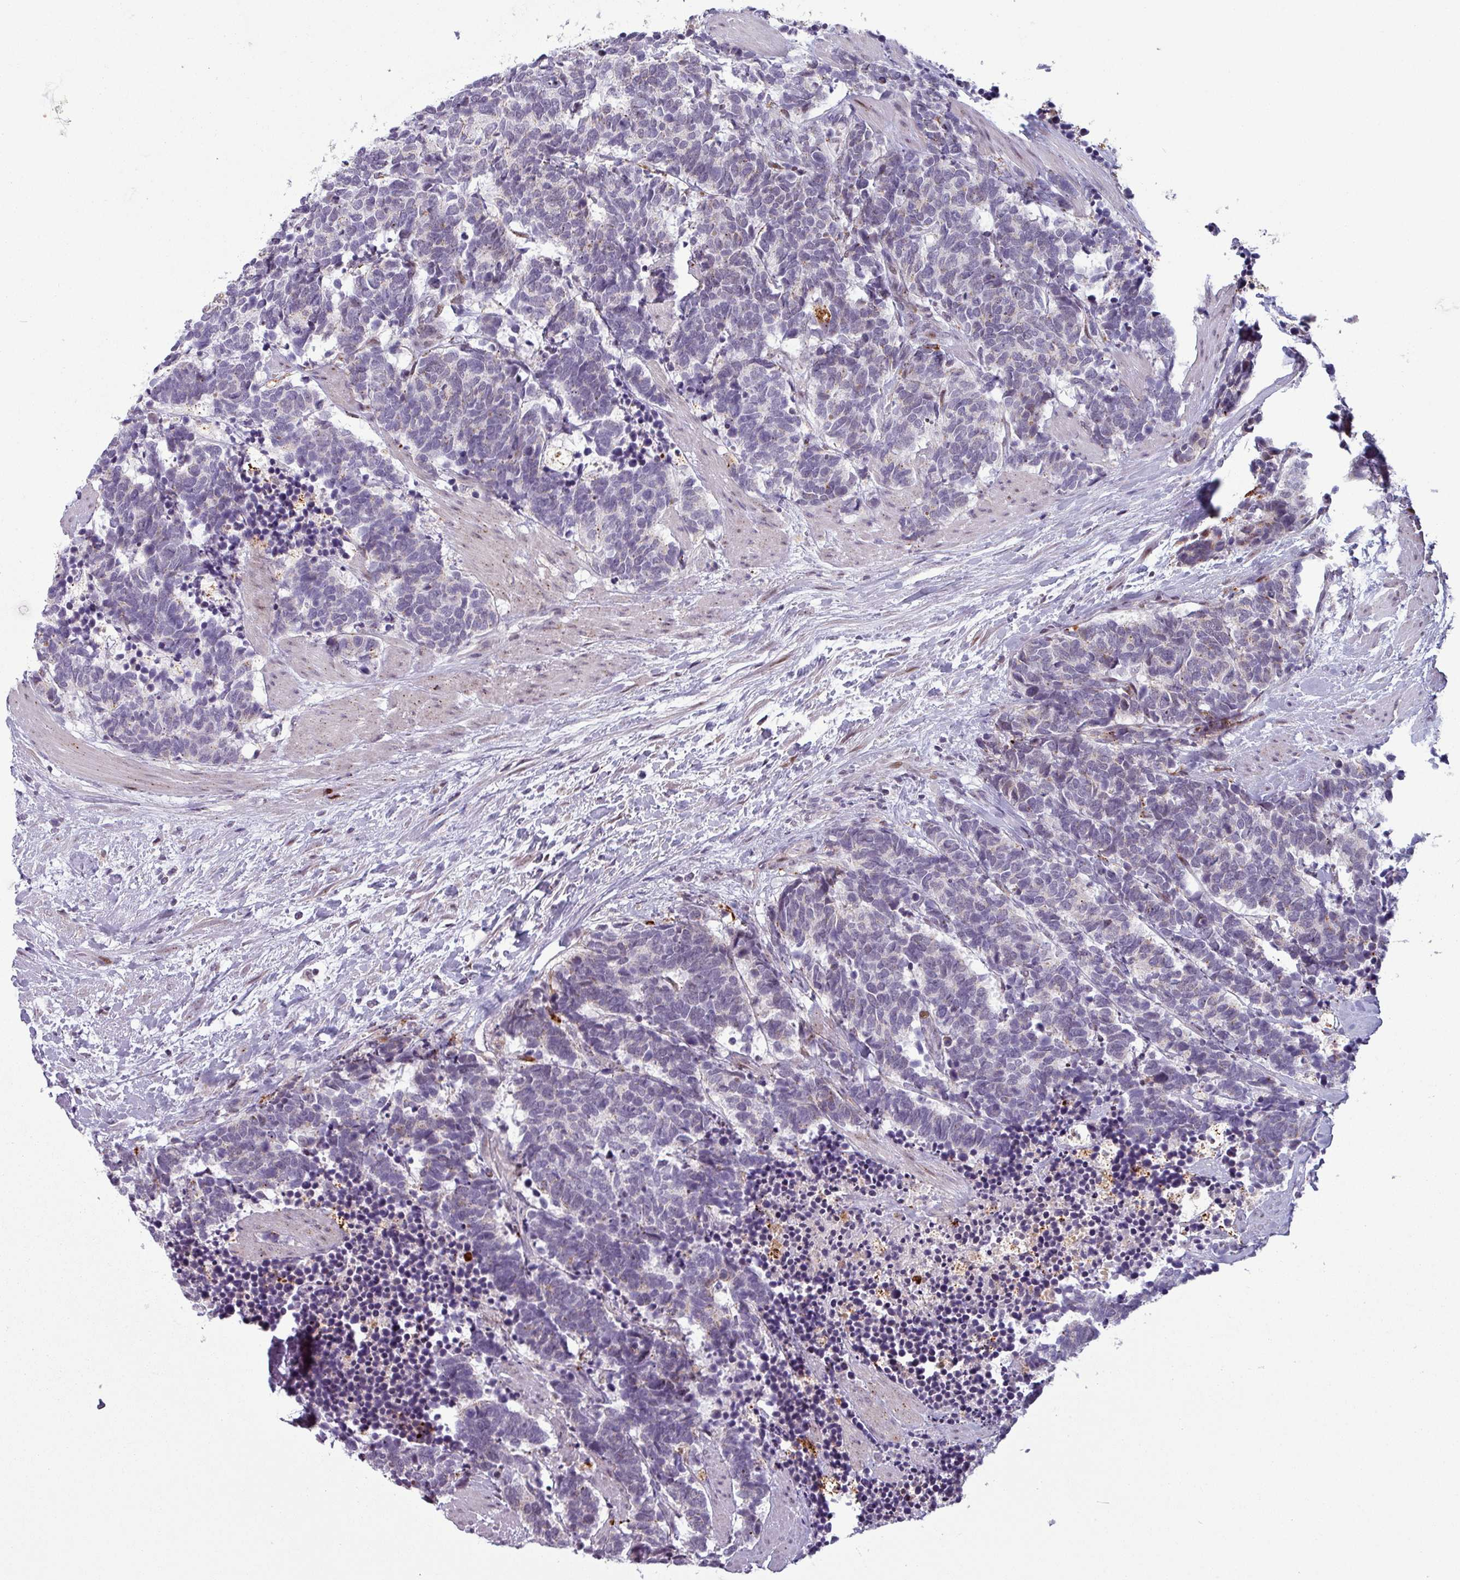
{"staining": {"intensity": "negative", "quantity": "none", "location": "none"}, "tissue": "carcinoid", "cell_type": "Tumor cells", "image_type": "cancer", "snomed": [{"axis": "morphology", "description": "Carcinoma, NOS"}, {"axis": "morphology", "description": "Carcinoid, malignant, NOS"}, {"axis": "topography", "description": "Prostate"}], "caption": "This is an immunohistochemistry image of carcinoid. There is no positivity in tumor cells.", "gene": "TMEFF1", "patient": {"sex": "male", "age": 57}}